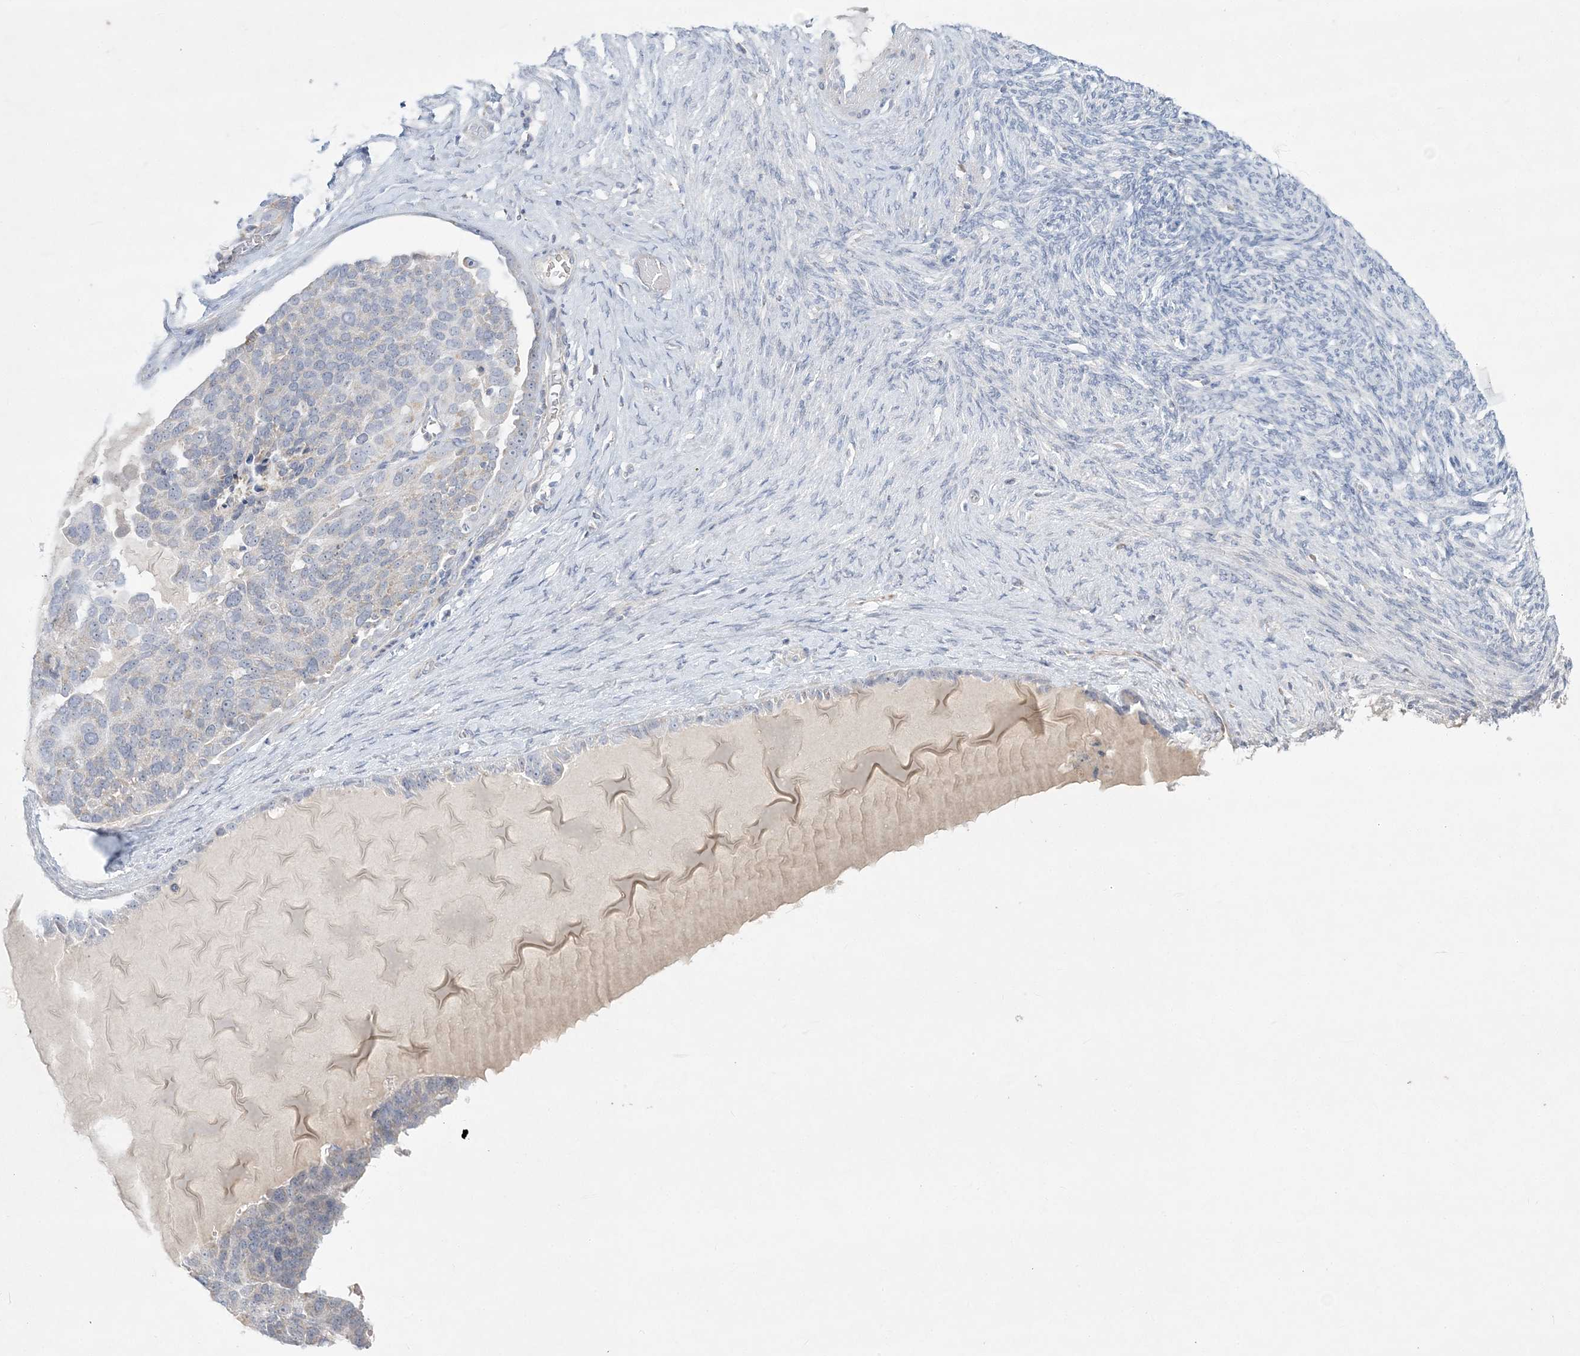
{"staining": {"intensity": "negative", "quantity": "none", "location": "none"}, "tissue": "ovarian cancer", "cell_type": "Tumor cells", "image_type": "cancer", "snomed": [{"axis": "morphology", "description": "Cystadenocarcinoma, serous, NOS"}, {"axis": "topography", "description": "Ovary"}], "caption": "DAB immunohistochemical staining of human ovarian cancer (serous cystadenocarcinoma) exhibits no significant positivity in tumor cells.", "gene": "TBC1D7", "patient": {"sex": "female", "age": 44}}